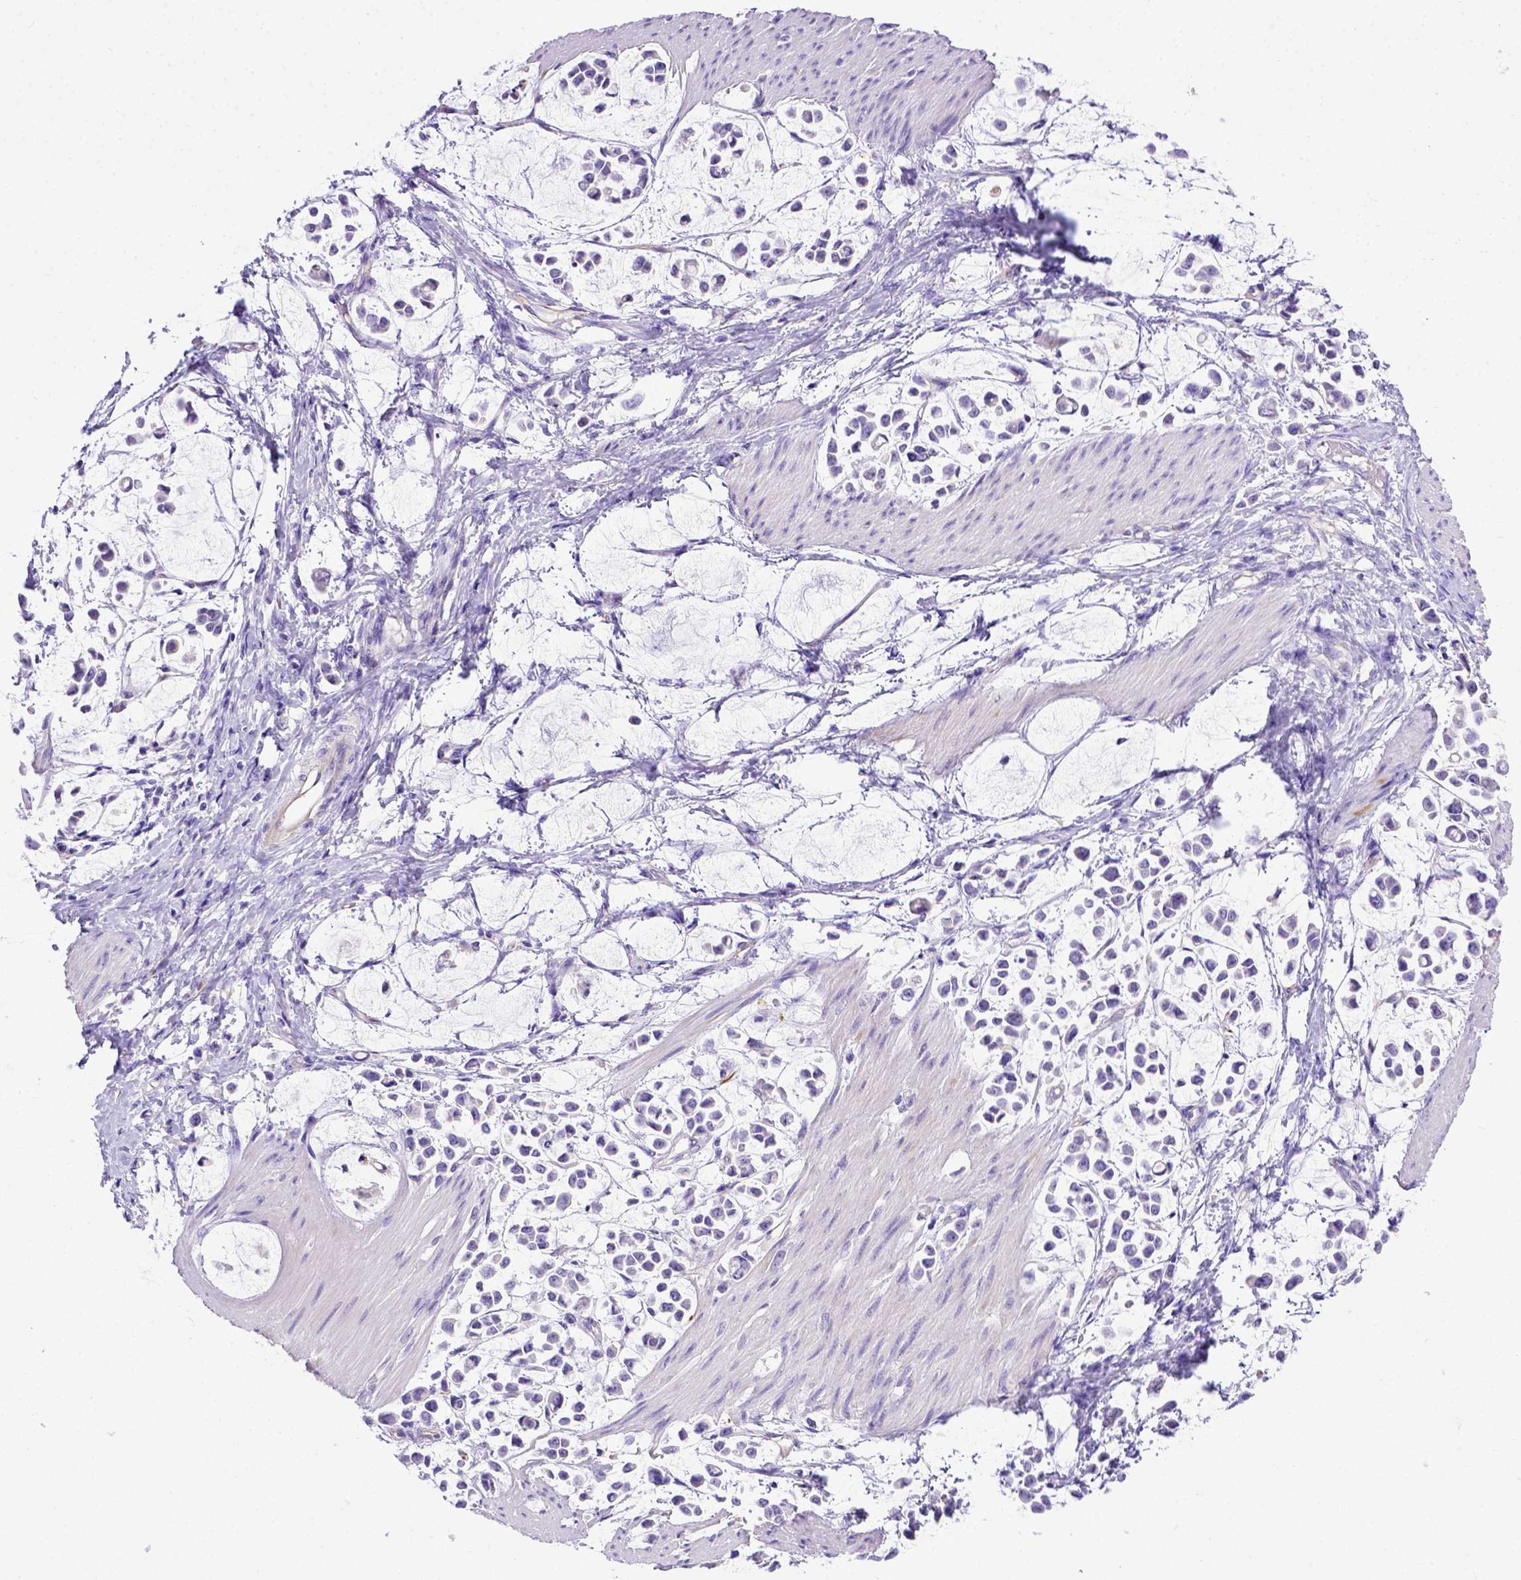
{"staining": {"intensity": "negative", "quantity": "none", "location": "none"}, "tissue": "stomach cancer", "cell_type": "Tumor cells", "image_type": "cancer", "snomed": [{"axis": "morphology", "description": "Adenocarcinoma, NOS"}, {"axis": "topography", "description": "Stomach"}], "caption": "Tumor cells show no significant protein staining in stomach adenocarcinoma. Brightfield microscopy of immunohistochemistry (IHC) stained with DAB (brown) and hematoxylin (blue), captured at high magnification.", "gene": "LRRC18", "patient": {"sex": "male", "age": 82}}